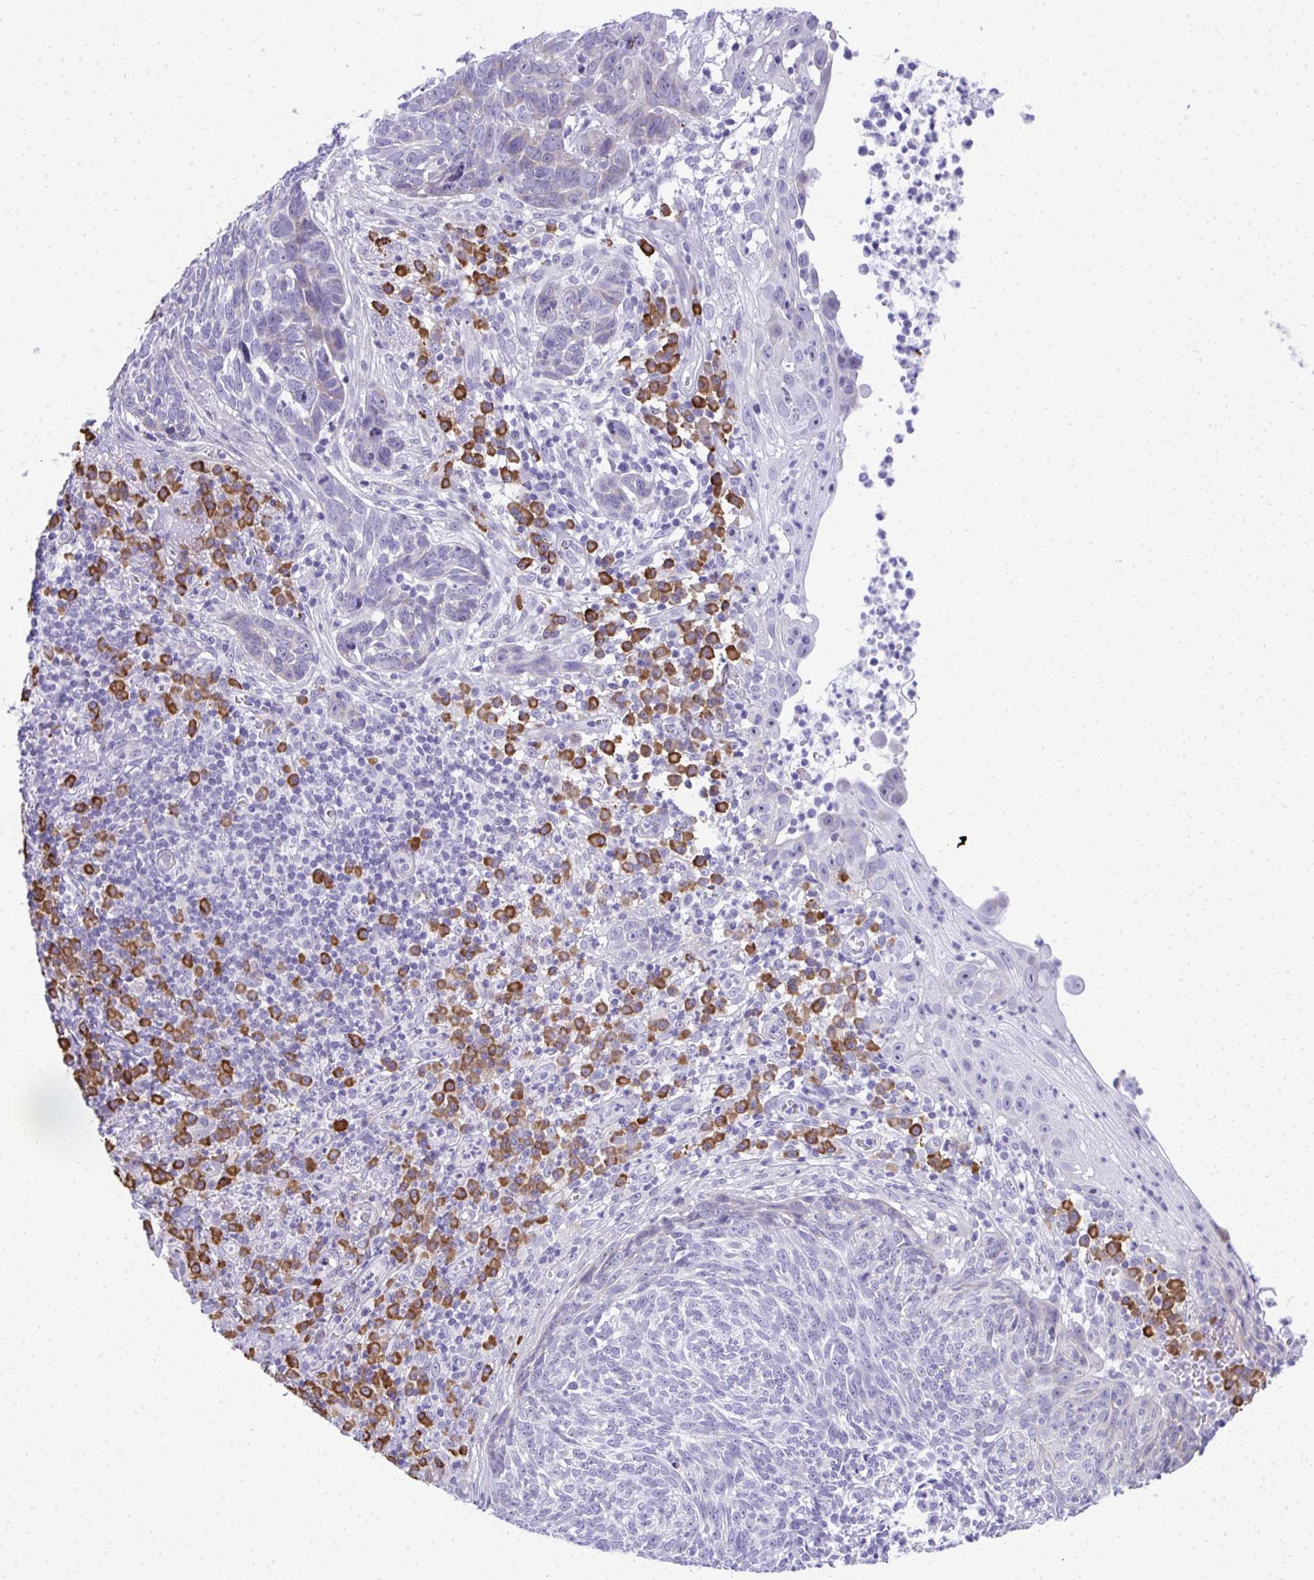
{"staining": {"intensity": "negative", "quantity": "none", "location": "none"}, "tissue": "skin cancer", "cell_type": "Tumor cells", "image_type": "cancer", "snomed": [{"axis": "morphology", "description": "Basal cell carcinoma"}, {"axis": "topography", "description": "Skin"}, {"axis": "topography", "description": "Skin of face"}], "caption": "The IHC micrograph has no significant positivity in tumor cells of basal cell carcinoma (skin) tissue. Brightfield microscopy of immunohistochemistry stained with DAB (3,3'-diaminobenzidine) (brown) and hematoxylin (blue), captured at high magnification.", "gene": "PUS7L", "patient": {"sex": "female", "age": 95}}